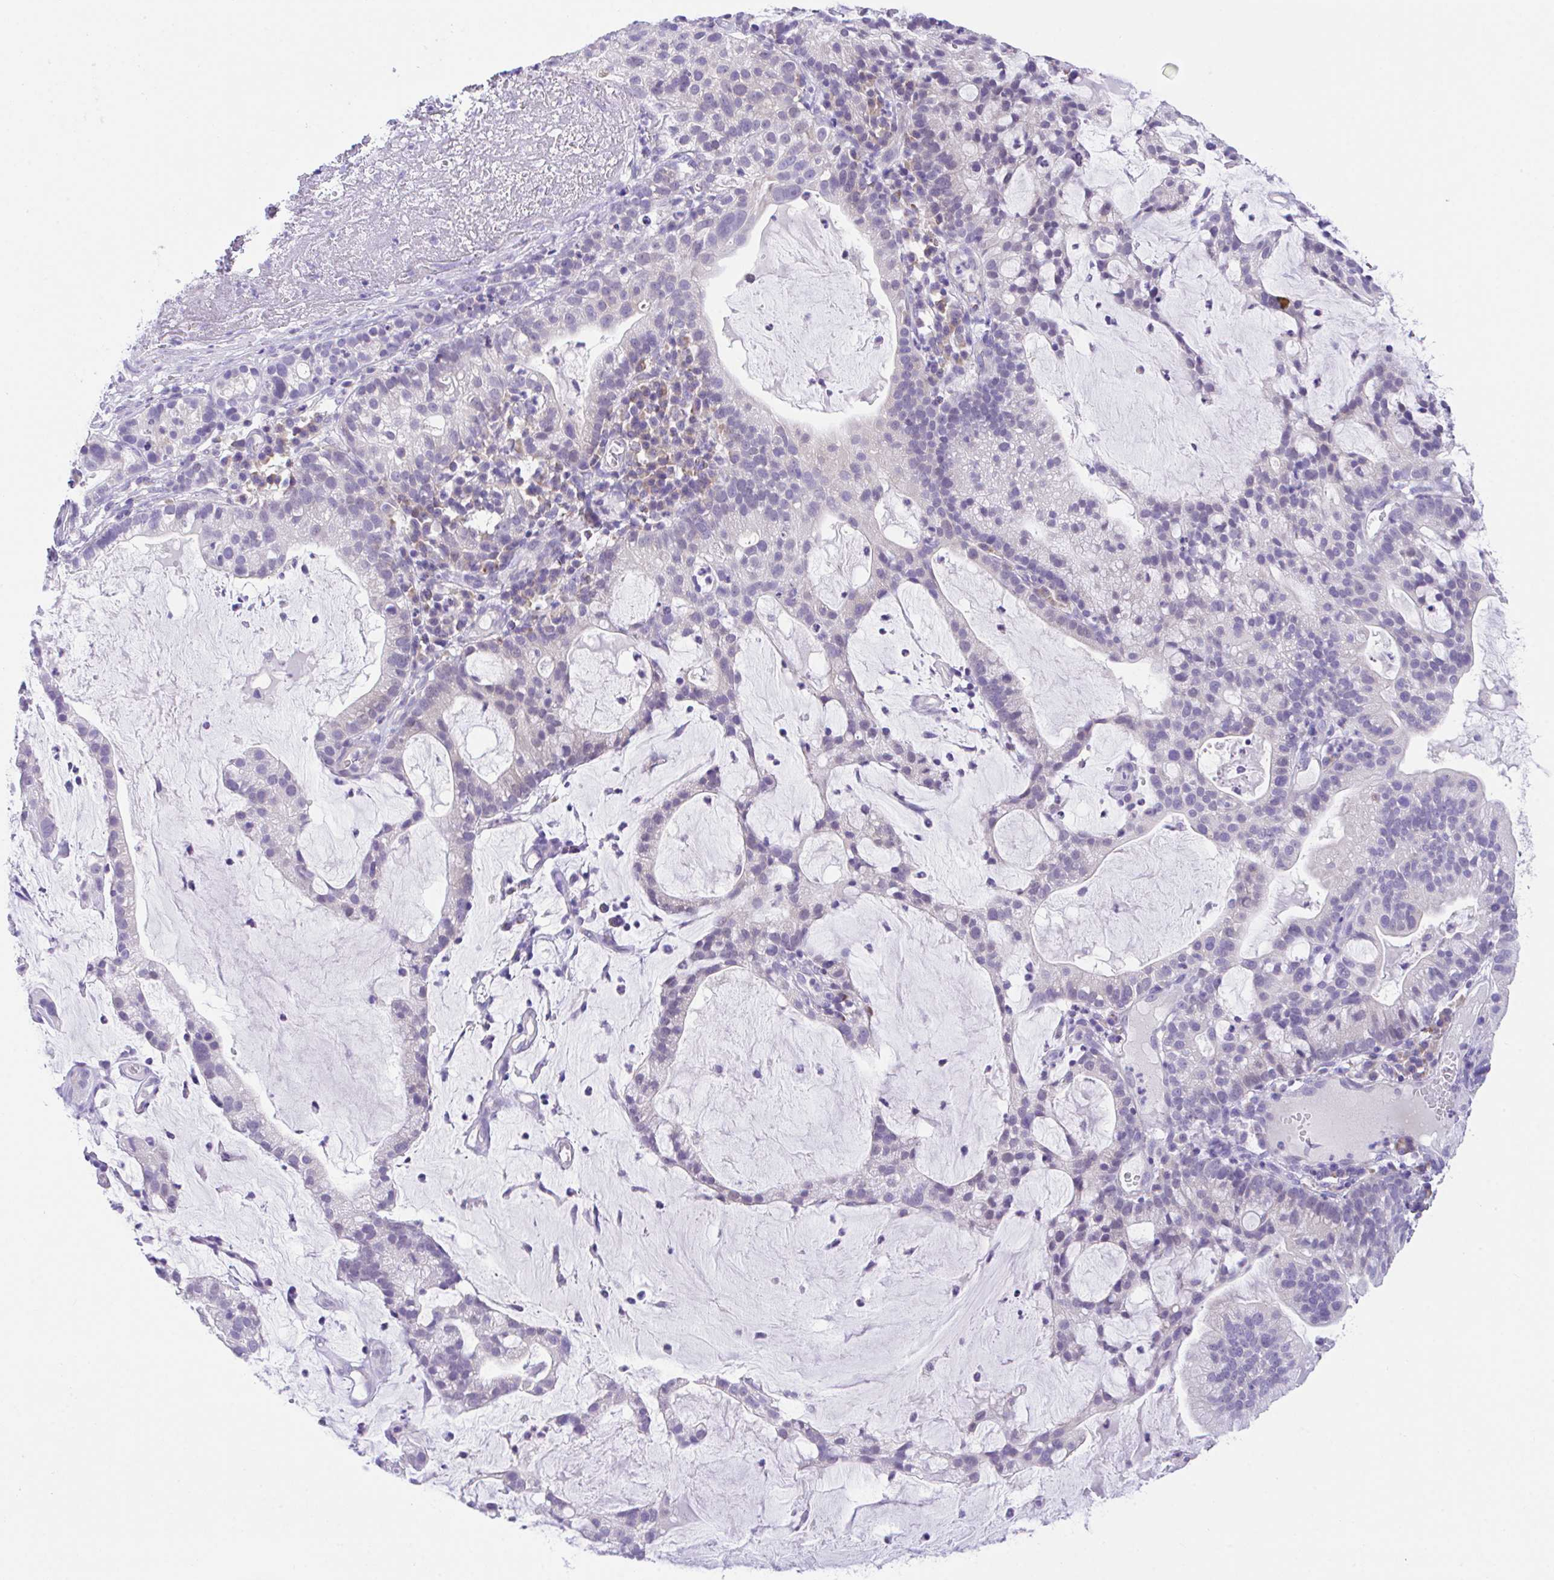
{"staining": {"intensity": "negative", "quantity": "none", "location": "none"}, "tissue": "cervical cancer", "cell_type": "Tumor cells", "image_type": "cancer", "snomed": [{"axis": "morphology", "description": "Adenocarcinoma, NOS"}, {"axis": "topography", "description": "Cervix"}], "caption": "The immunohistochemistry (IHC) image has no significant positivity in tumor cells of cervical cancer tissue.", "gene": "HACD4", "patient": {"sex": "female", "age": 41}}